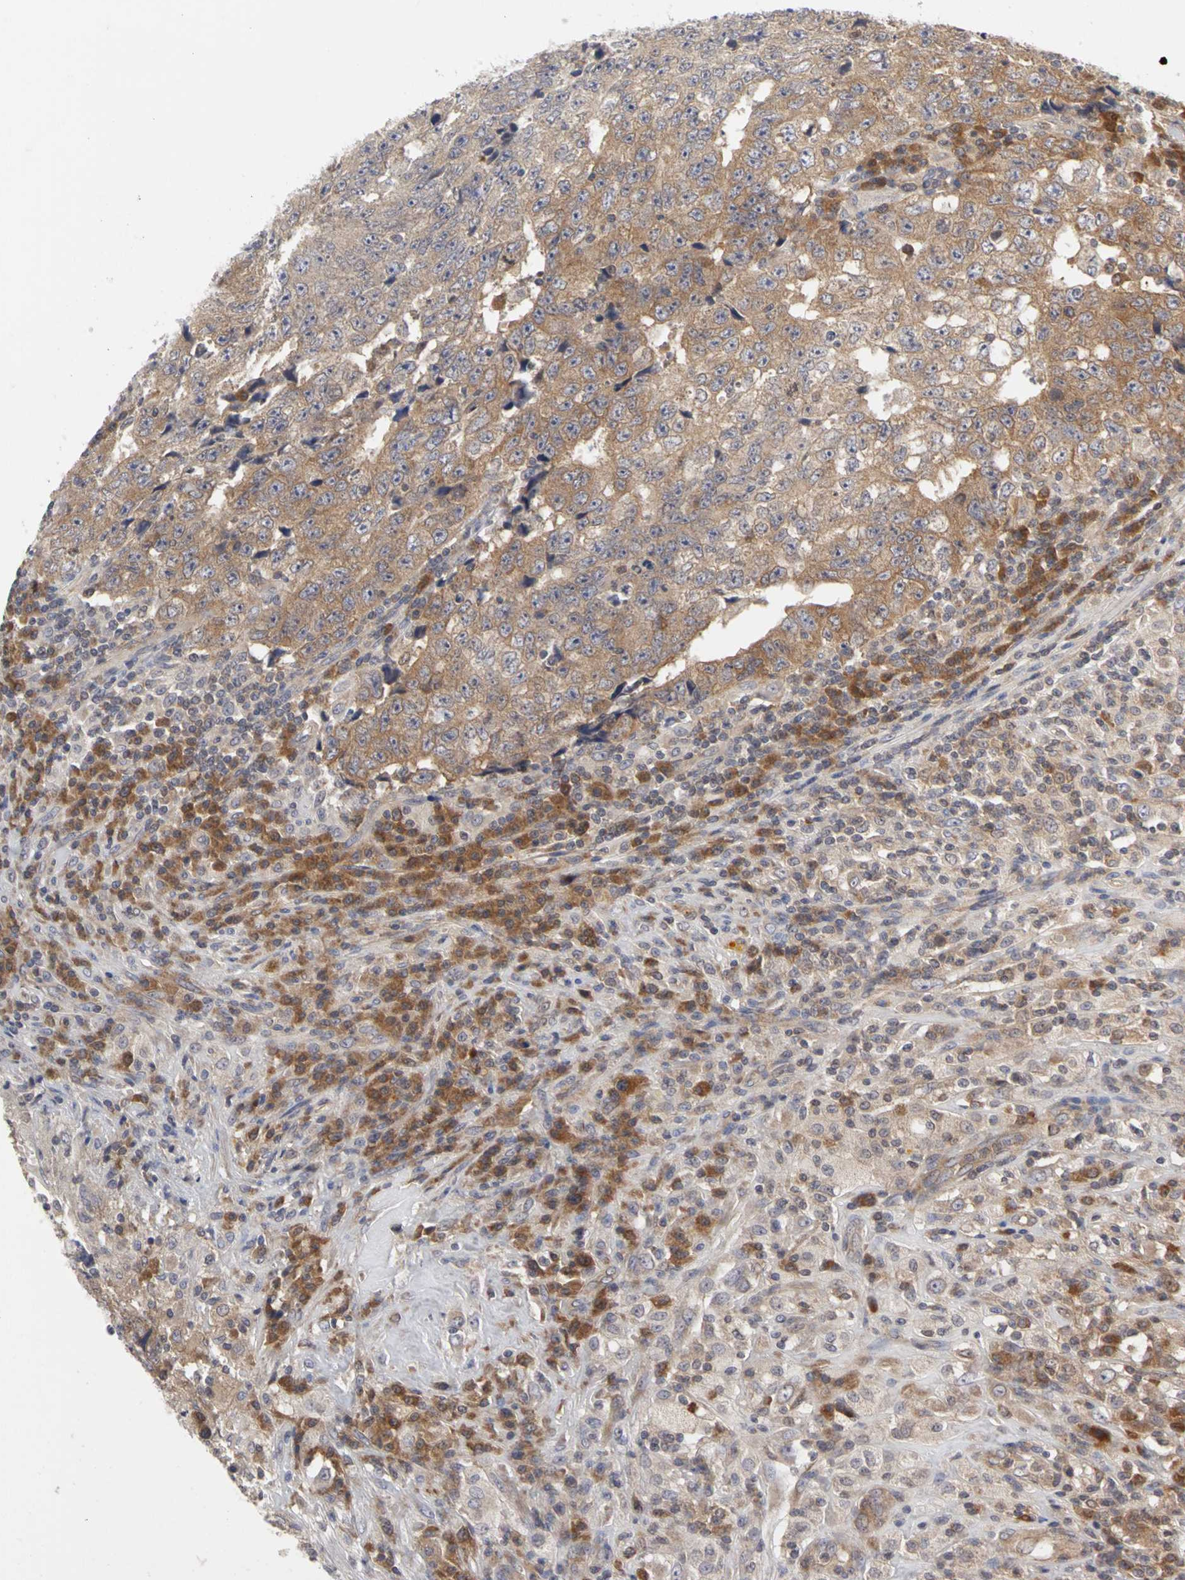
{"staining": {"intensity": "weak", "quantity": ">75%", "location": "cytoplasmic/membranous"}, "tissue": "testis cancer", "cell_type": "Tumor cells", "image_type": "cancer", "snomed": [{"axis": "morphology", "description": "Necrosis, NOS"}, {"axis": "morphology", "description": "Carcinoma, Embryonal, NOS"}, {"axis": "topography", "description": "Testis"}], "caption": "Immunohistochemical staining of testis embryonal carcinoma demonstrates low levels of weak cytoplasmic/membranous staining in about >75% of tumor cells.", "gene": "IRAK1", "patient": {"sex": "male", "age": 19}}